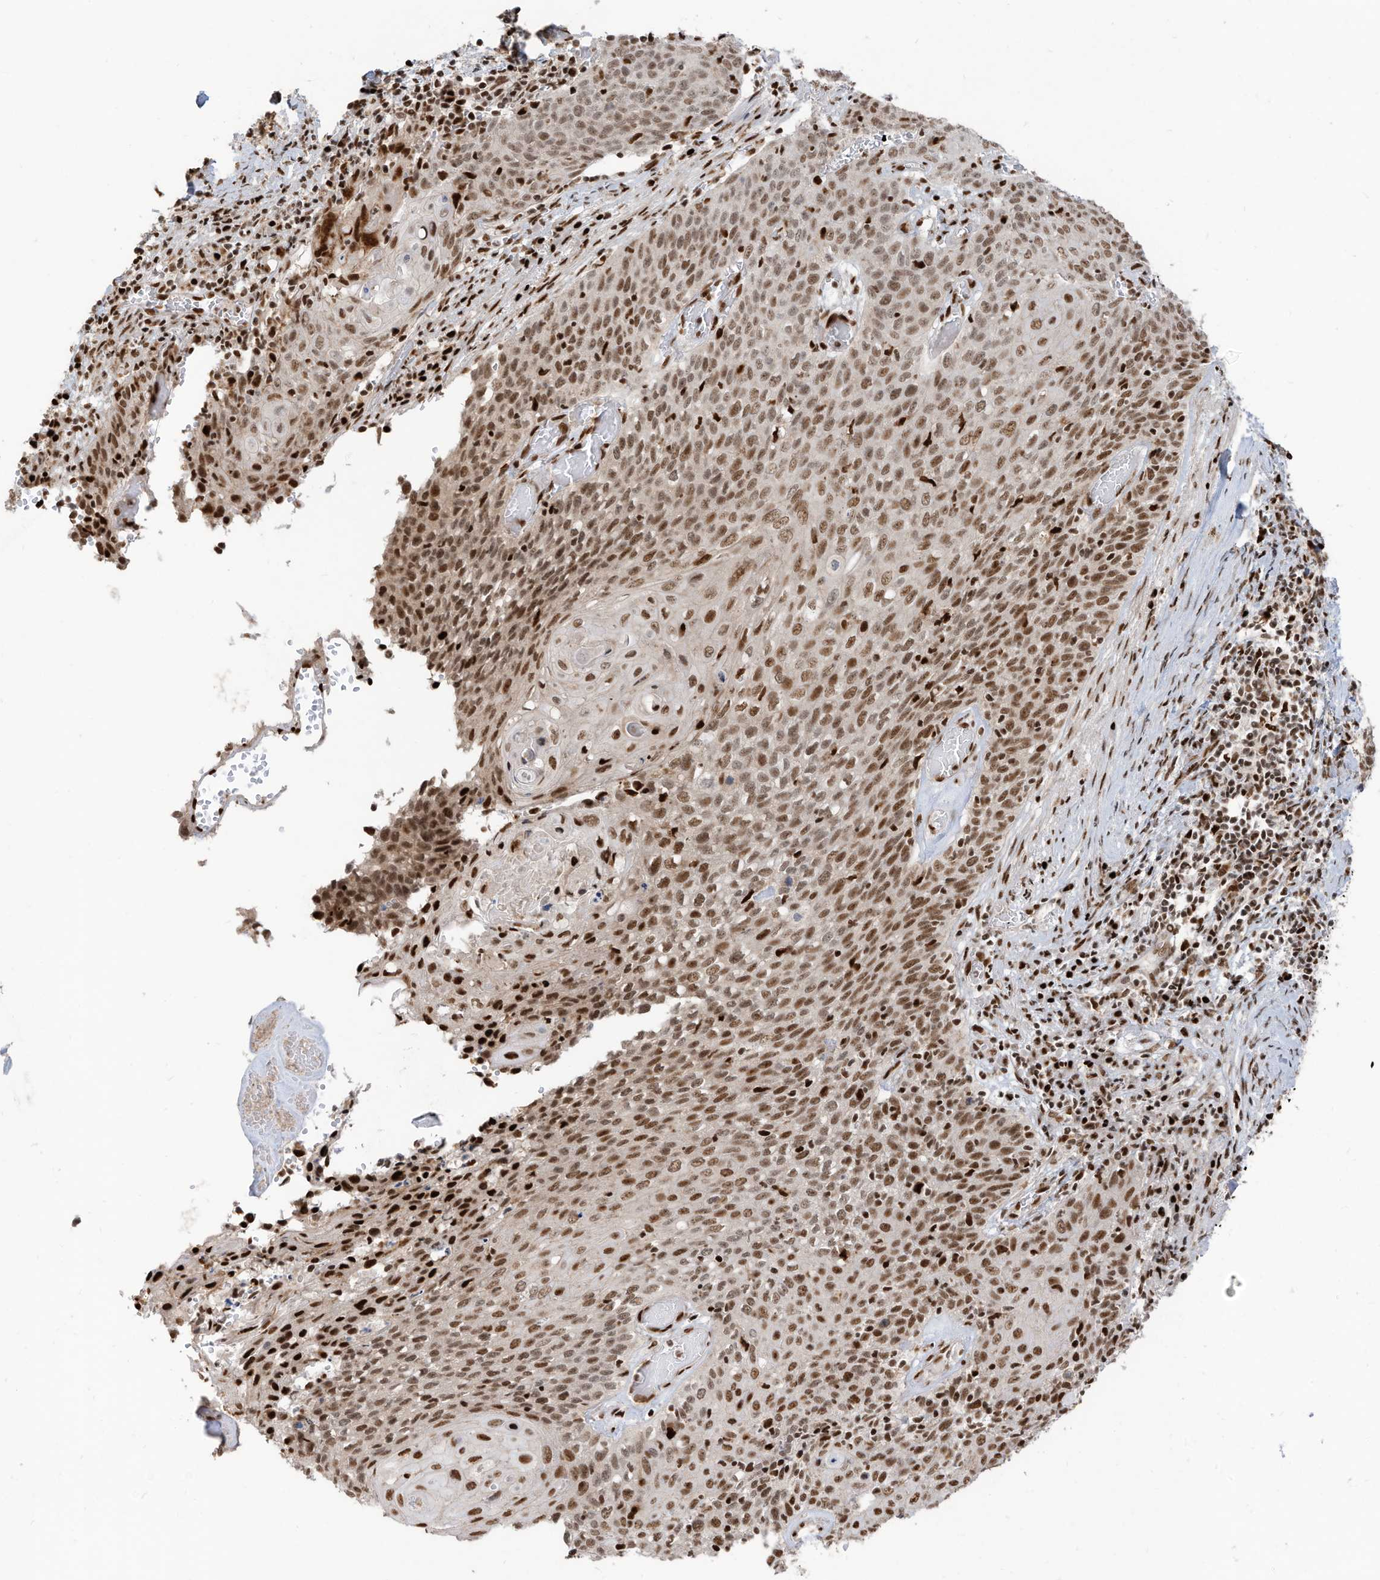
{"staining": {"intensity": "strong", "quantity": ">75%", "location": "nuclear"}, "tissue": "cervical cancer", "cell_type": "Tumor cells", "image_type": "cancer", "snomed": [{"axis": "morphology", "description": "Squamous cell carcinoma, NOS"}, {"axis": "topography", "description": "Cervix"}], "caption": "Tumor cells display high levels of strong nuclear expression in about >75% of cells in human cervical cancer.", "gene": "SAMD15", "patient": {"sex": "female", "age": 39}}